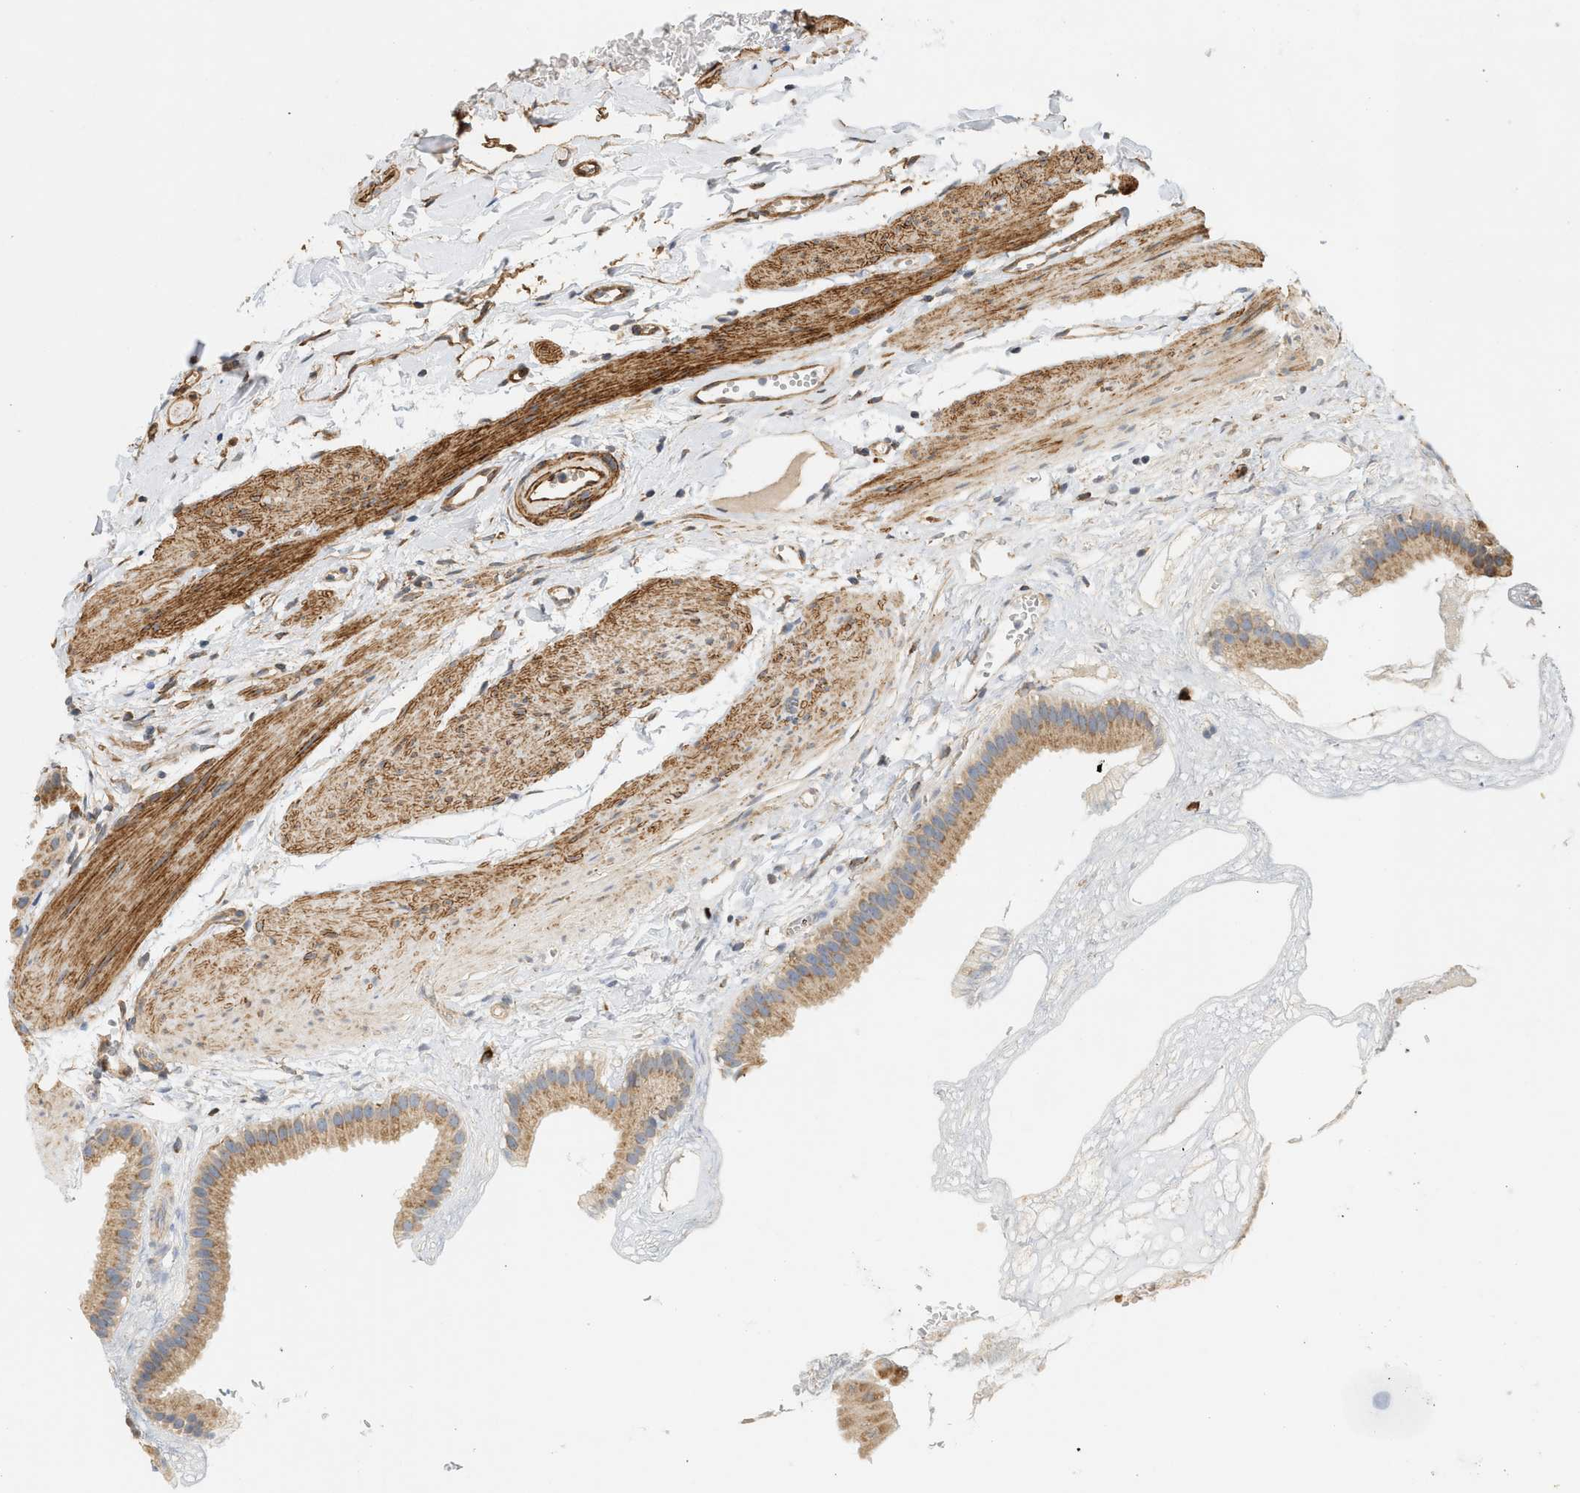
{"staining": {"intensity": "moderate", "quantity": ">75%", "location": "cytoplasmic/membranous"}, "tissue": "gallbladder", "cell_type": "Glandular cells", "image_type": "normal", "snomed": [{"axis": "morphology", "description": "Normal tissue, NOS"}, {"axis": "topography", "description": "Gallbladder"}], "caption": "Immunohistochemistry (IHC) (DAB) staining of unremarkable gallbladder reveals moderate cytoplasmic/membranous protein expression in about >75% of glandular cells. The protein is shown in brown color, while the nuclei are stained blue.", "gene": "SVOP", "patient": {"sex": "female", "age": 64}}